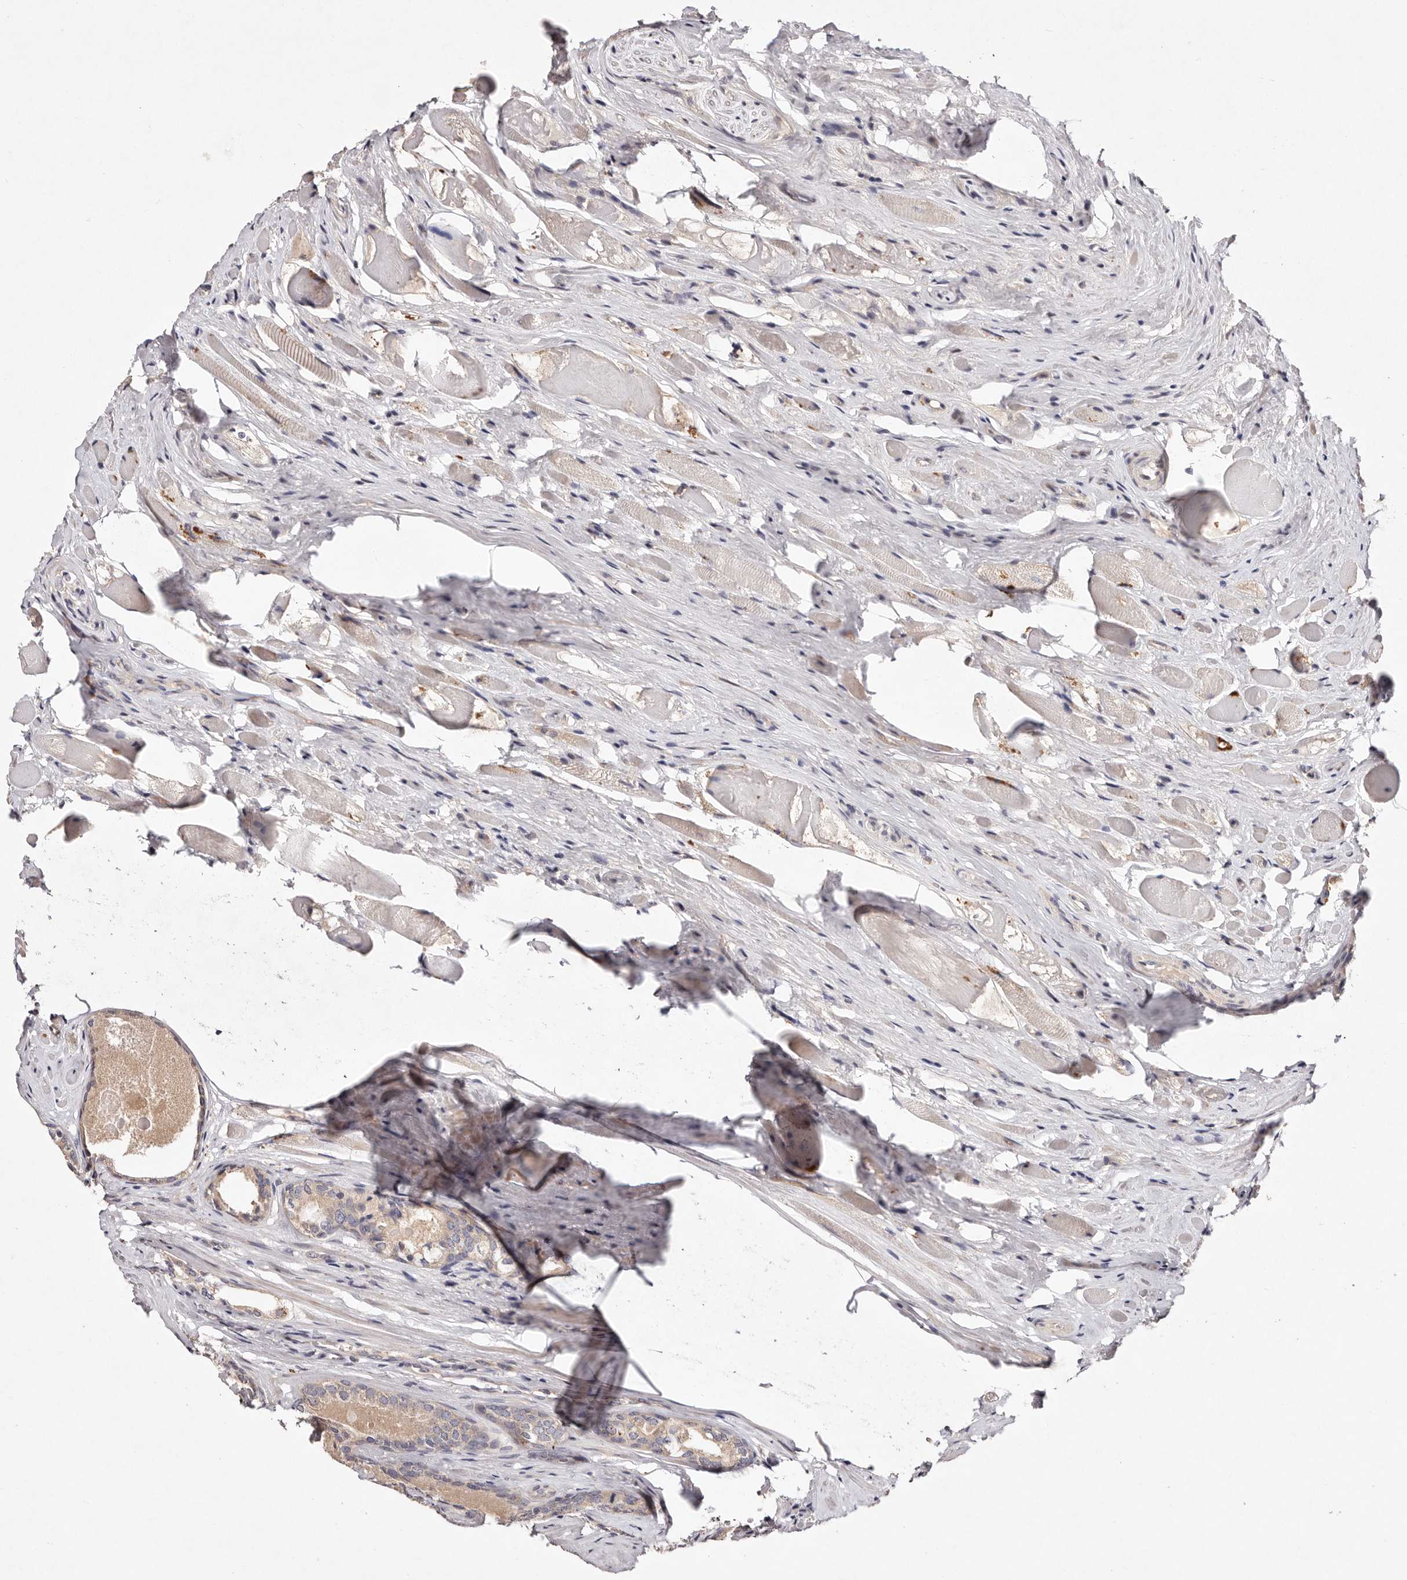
{"staining": {"intensity": "weak", "quantity": "<25%", "location": "cytoplasmic/membranous"}, "tissue": "prostate cancer", "cell_type": "Tumor cells", "image_type": "cancer", "snomed": [{"axis": "morphology", "description": "Adenocarcinoma, Low grade"}, {"axis": "topography", "description": "Prostate"}], "caption": "An immunohistochemistry (IHC) histopathology image of prostate cancer (adenocarcinoma (low-grade)) is shown. There is no staining in tumor cells of prostate cancer (adenocarcinoma (low-grade)).", "gene": "TSC2", "patient": {"sex": "male", "age": 72}}